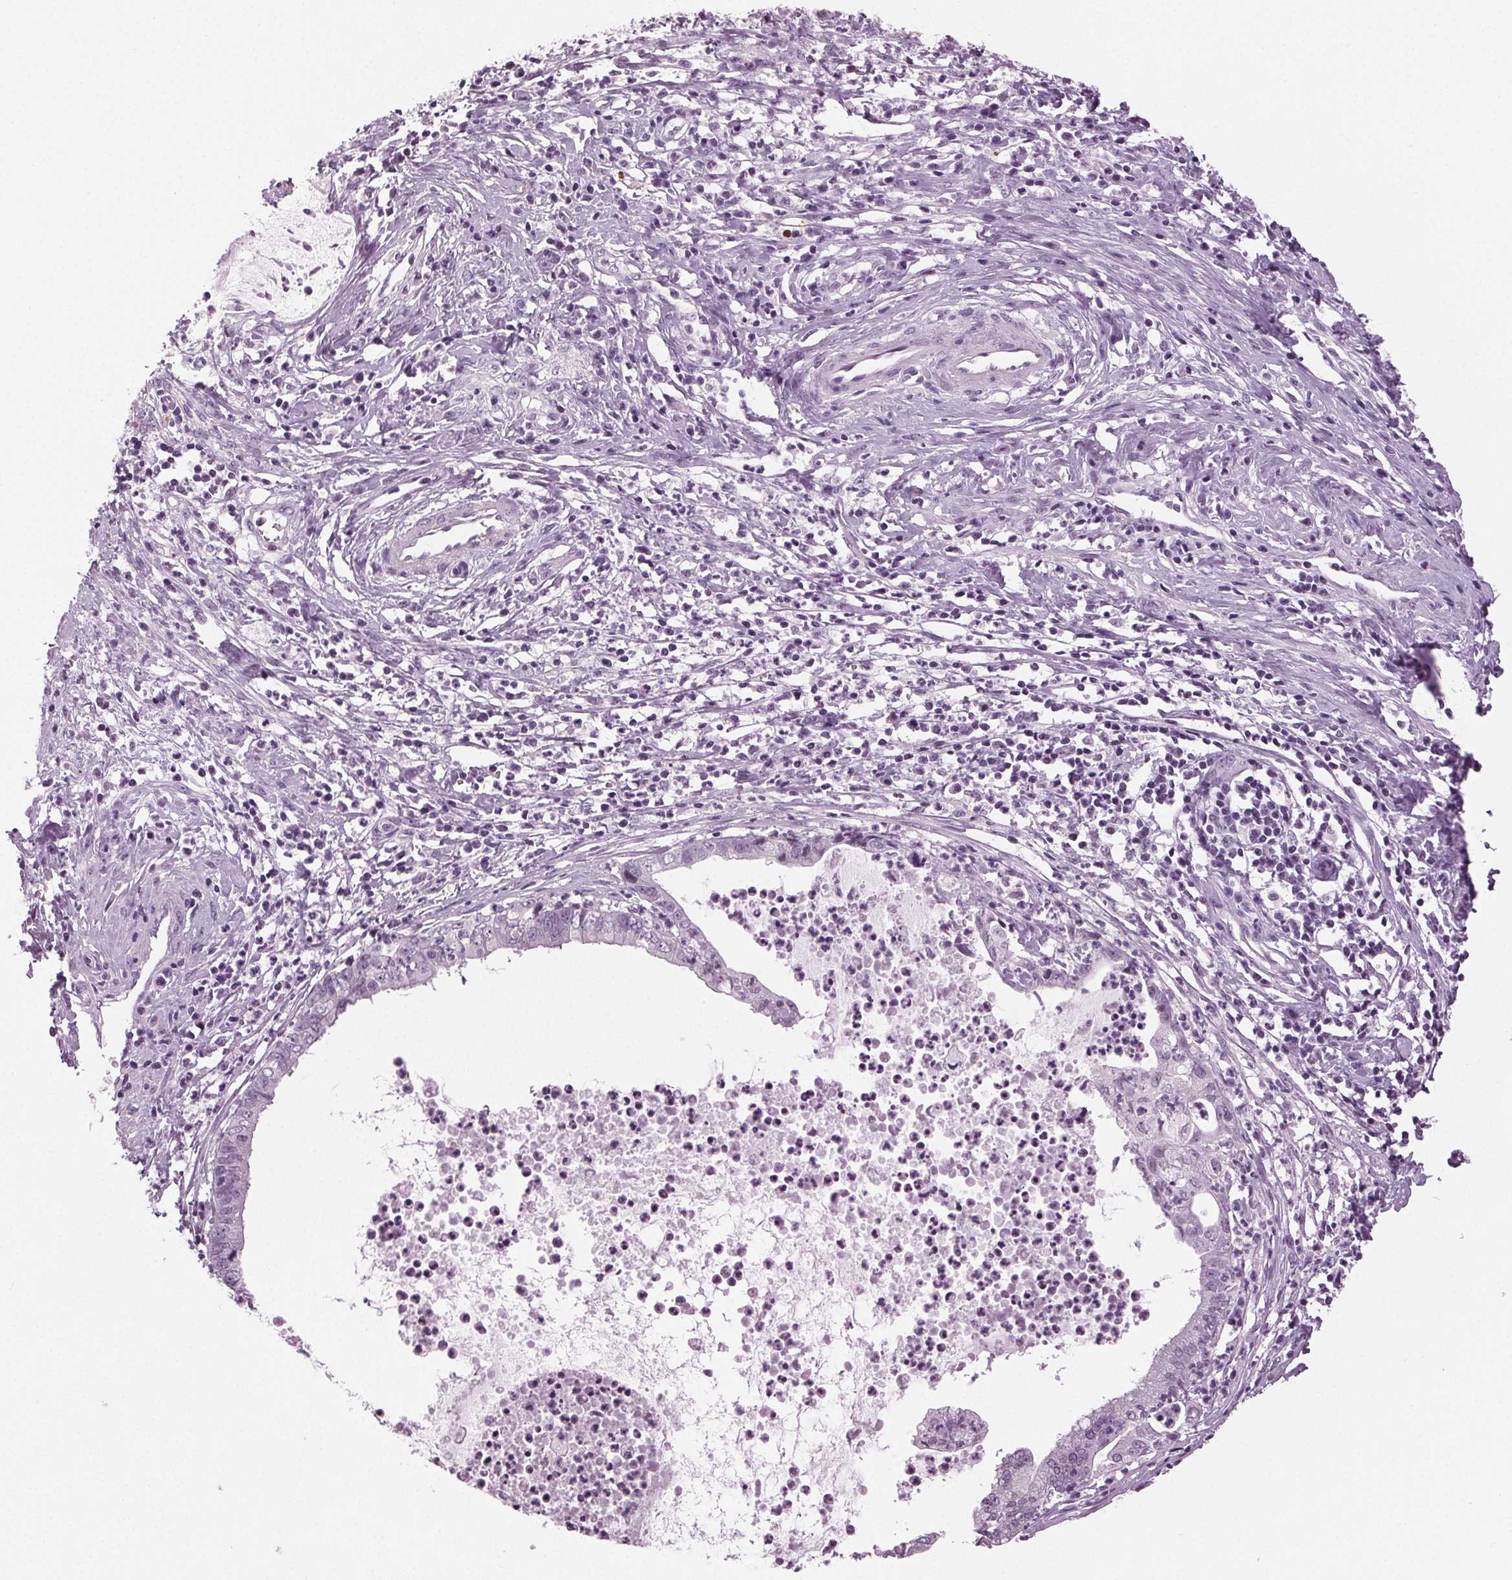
{"staining": {"intensity": "negative", "quantity": "none", "location": "none"}, "tissue": "cervical cancer", "cell_type": "Tumor cells", "image_type": "cancer", "snomed": [{"axis": "morphology", "description": "Normal tissue, NOS"}, {"axis": "morphology", "description": "Adenocarcinoma, NOS"}, {"axis": "topography", "description": "Cervix"}], "caption": "There is no significant expression in tumor cells of cervical adenocarcinoma. (DAB (3,3'-diaminobenzidine) immunohistochemistry (IHC), high magnification).", "gene": "DNAH12", "patient": {"sex": "female", "age": 38}}